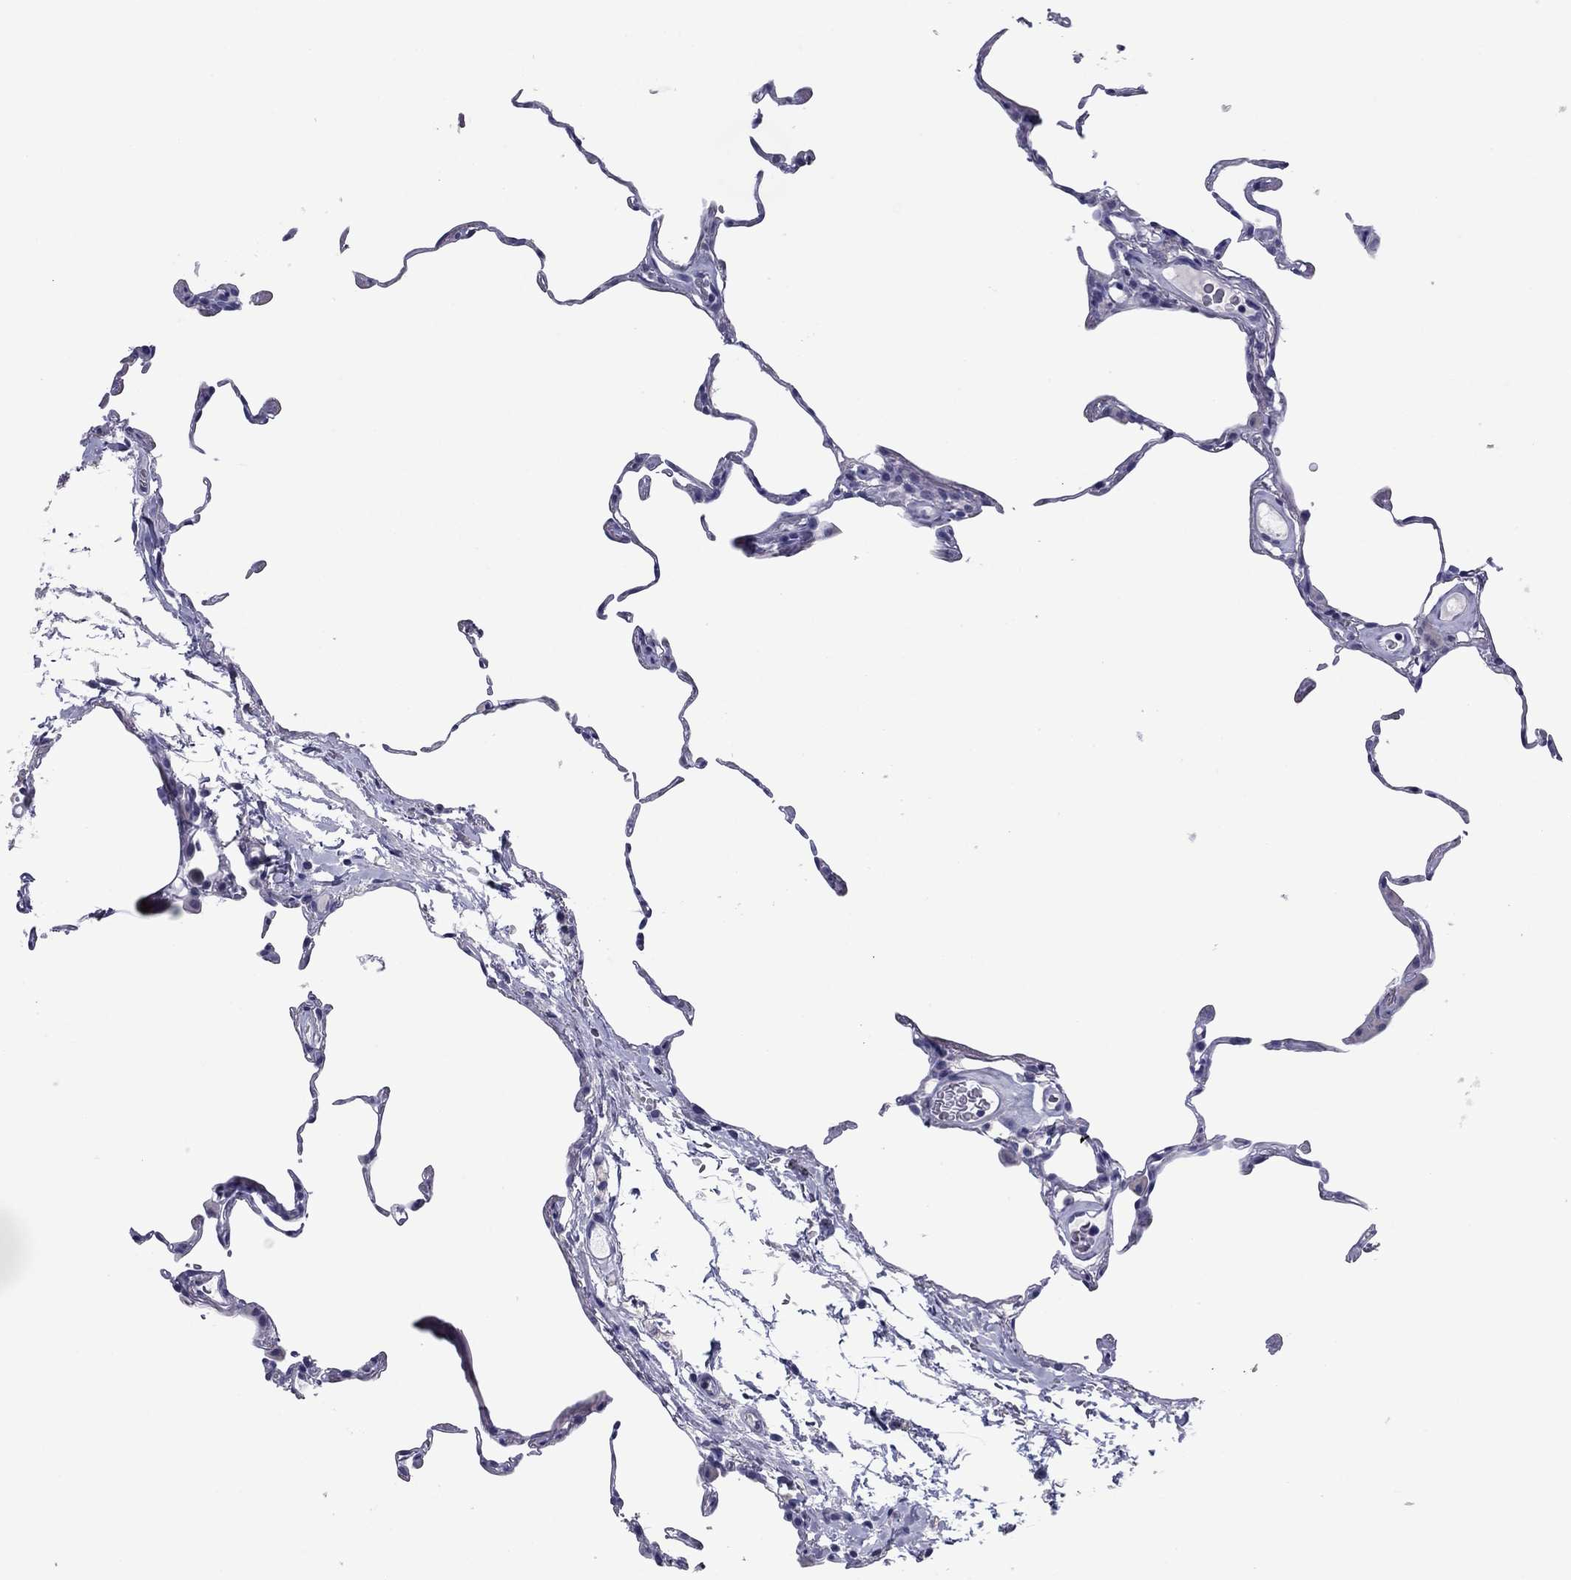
{"staining": {"intensity": "negative", "quantity": "none", "location": "none"}, "tissue": "lung", "cell_type": "Alveolar cells", "image_type": "normal", "snomed": [{"axis": "morphology", "description": "Normal tissue, NOS"}, {"axis": "topography", "description": "Lung"}], "caption": "The image demonstrates no staining of alveolar cells in normal lung. (Immunohistochemistry, brightfield microscopy, high magnification).", "gene": "TCFL5", "patient": {"sex": "female", "age": 57}}